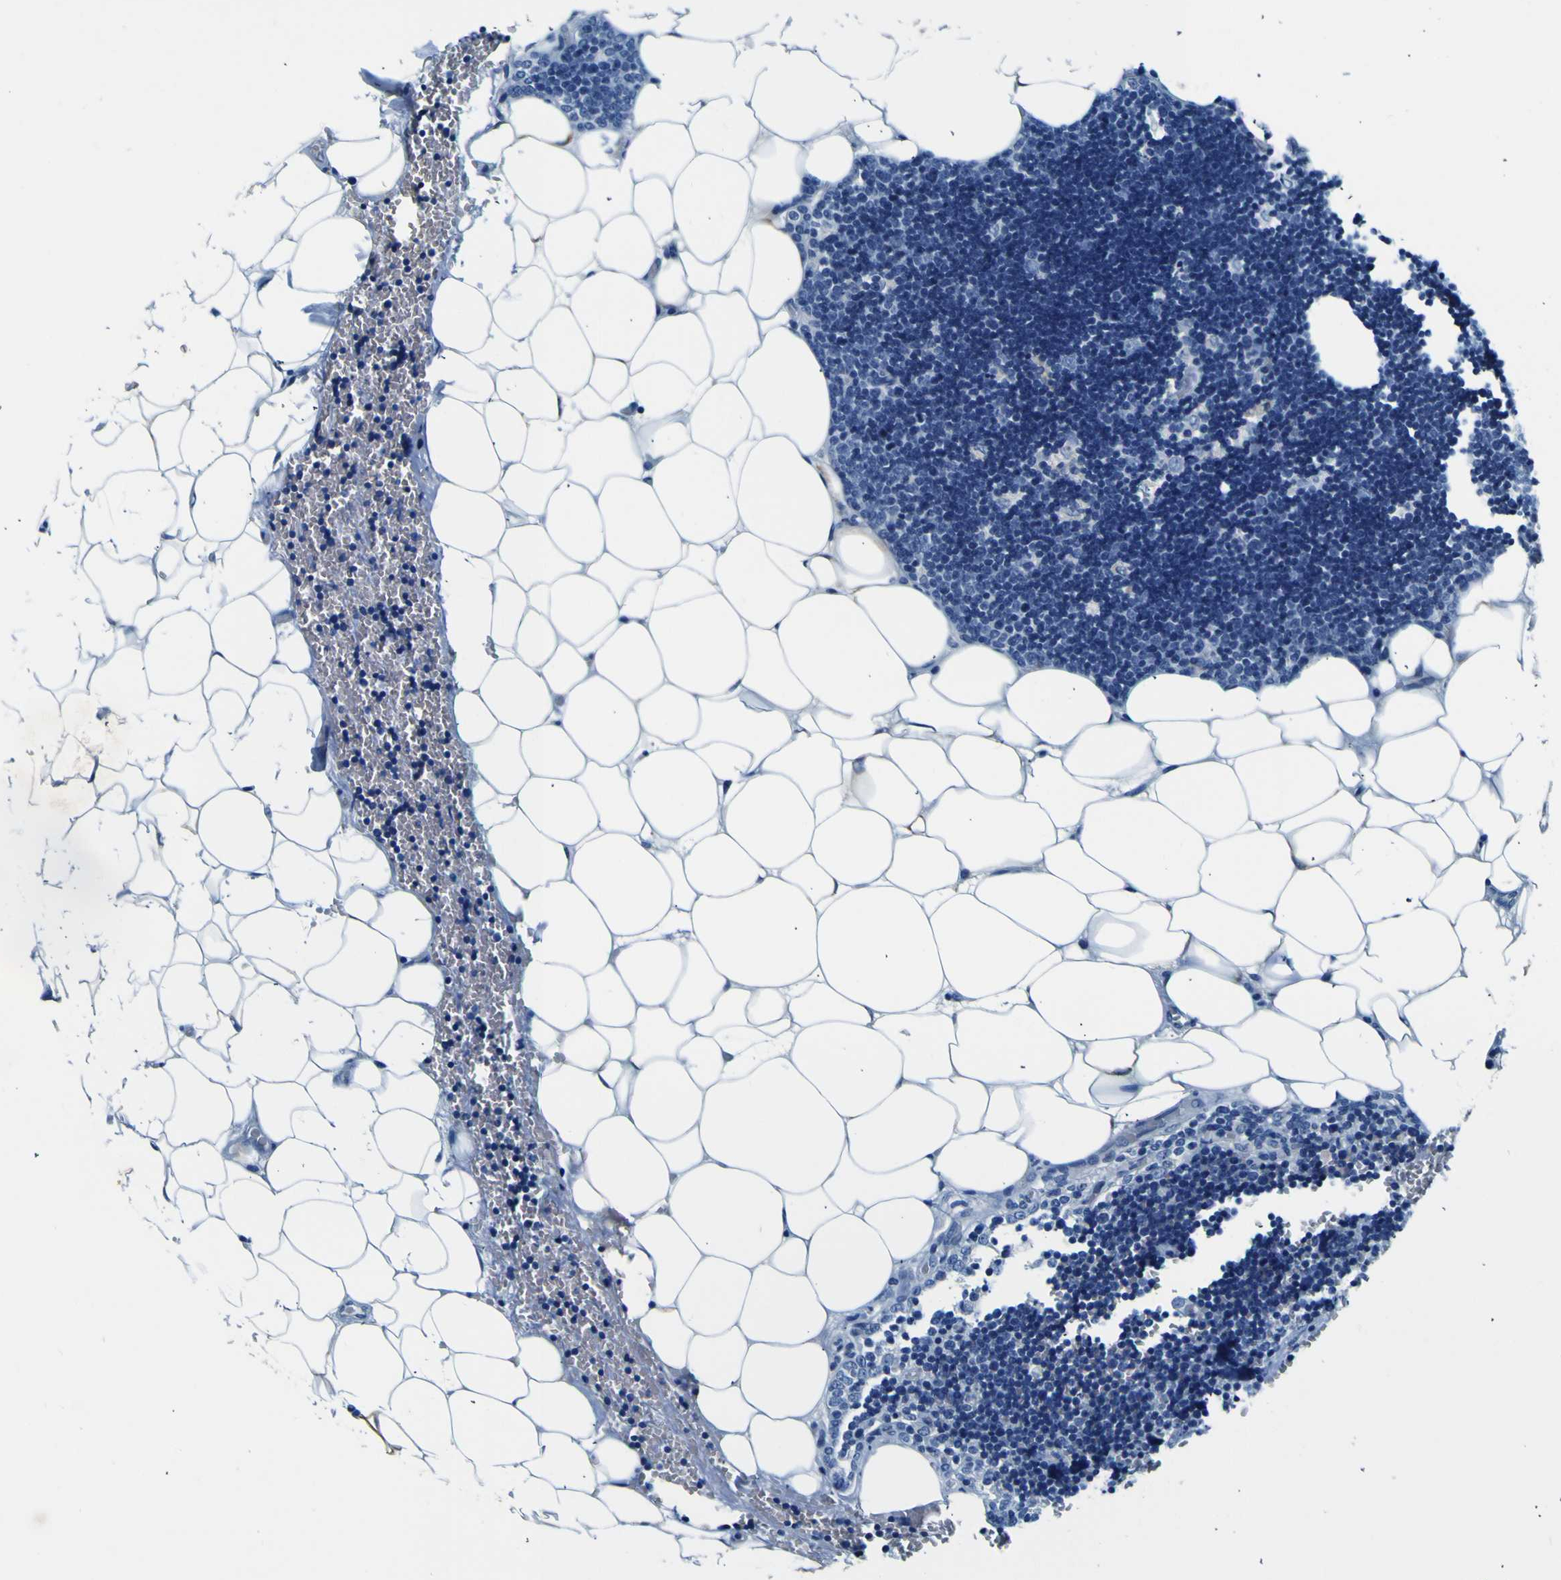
{"staining": {"intensity": "negative", "quantity": "none", "location": "none"}, "tissue": "lymph node", "cell_type": "Germinal center cells", "image_type": "normal", "snomed": [{"axis": "morphology", "description": "Normal tissue, NOS"}, {"axis": "topography", "description": "Lymph node"}], "caption": "Immunohistochemistry (IHC) histopathology image of benign lymph node: human lymph node stained with DAB (3,3'-diaminobenzidine) shows no significant protein positivity in germinal center cells.", "gene": "ADGRA2", "patient": {"sex": "male", "age": 33}}